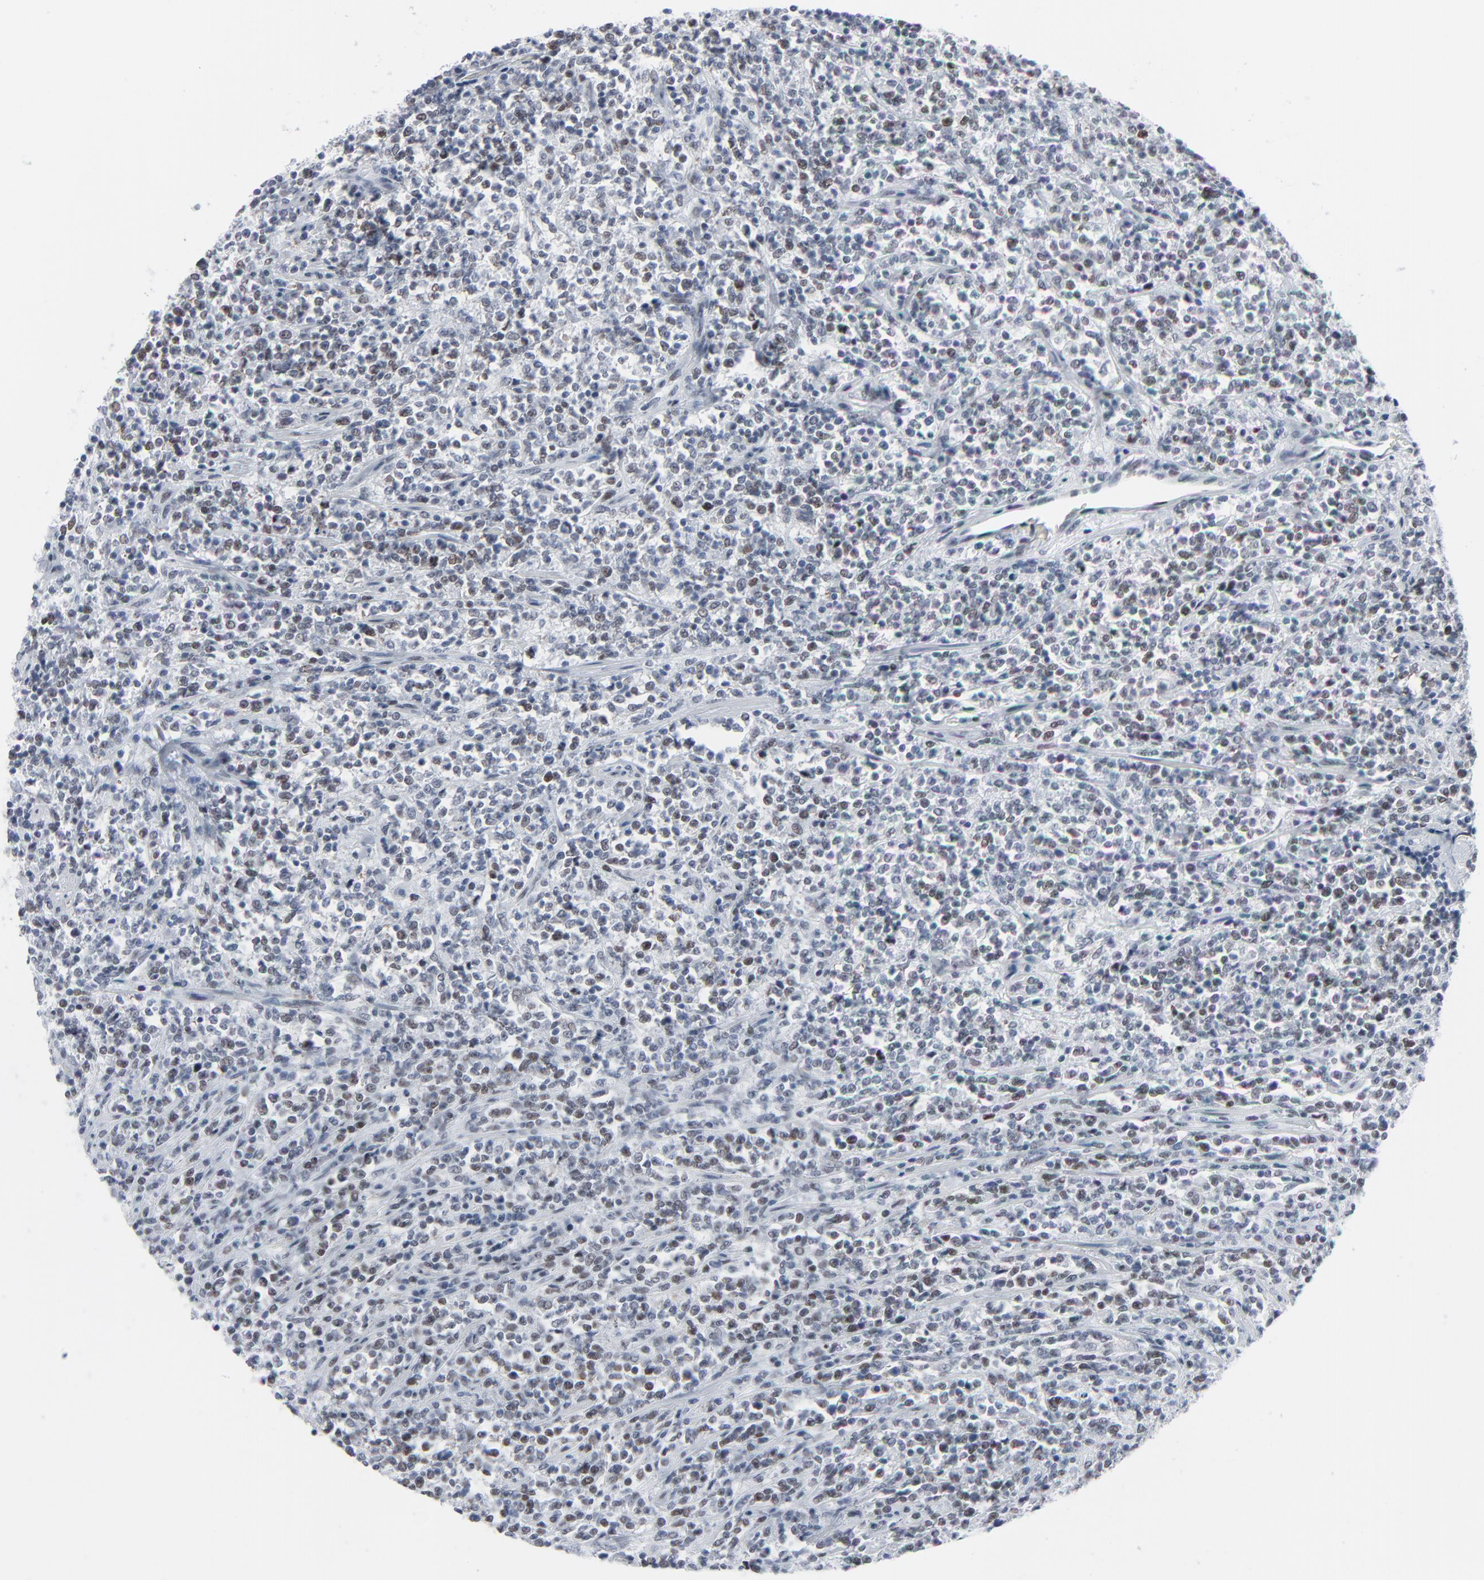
{"staining": {"intensity": "weak", "quantity": "25%-75%", "location": "nuclear"}, "tissue": "lymphoma", "cell_type": "Tumor cells", "image_type": "cancer", "snomed": [{"axis": "morphology", "description": "Malignant lymphoma, non-Hodgkin's type, High grade"}, {"axis": "topography", "description": "Soft tissue"}], "caption": "An immunohistochemistry image of tumor tissue is shown. Protein staining in brown labels weak nuclear positivity in lymphoma within tumor cells. Ihc stains the protein in brown and the nuclei are stained blue.", "gene": "SIRT1", "patient": {"sex": "male", "age": 18}}